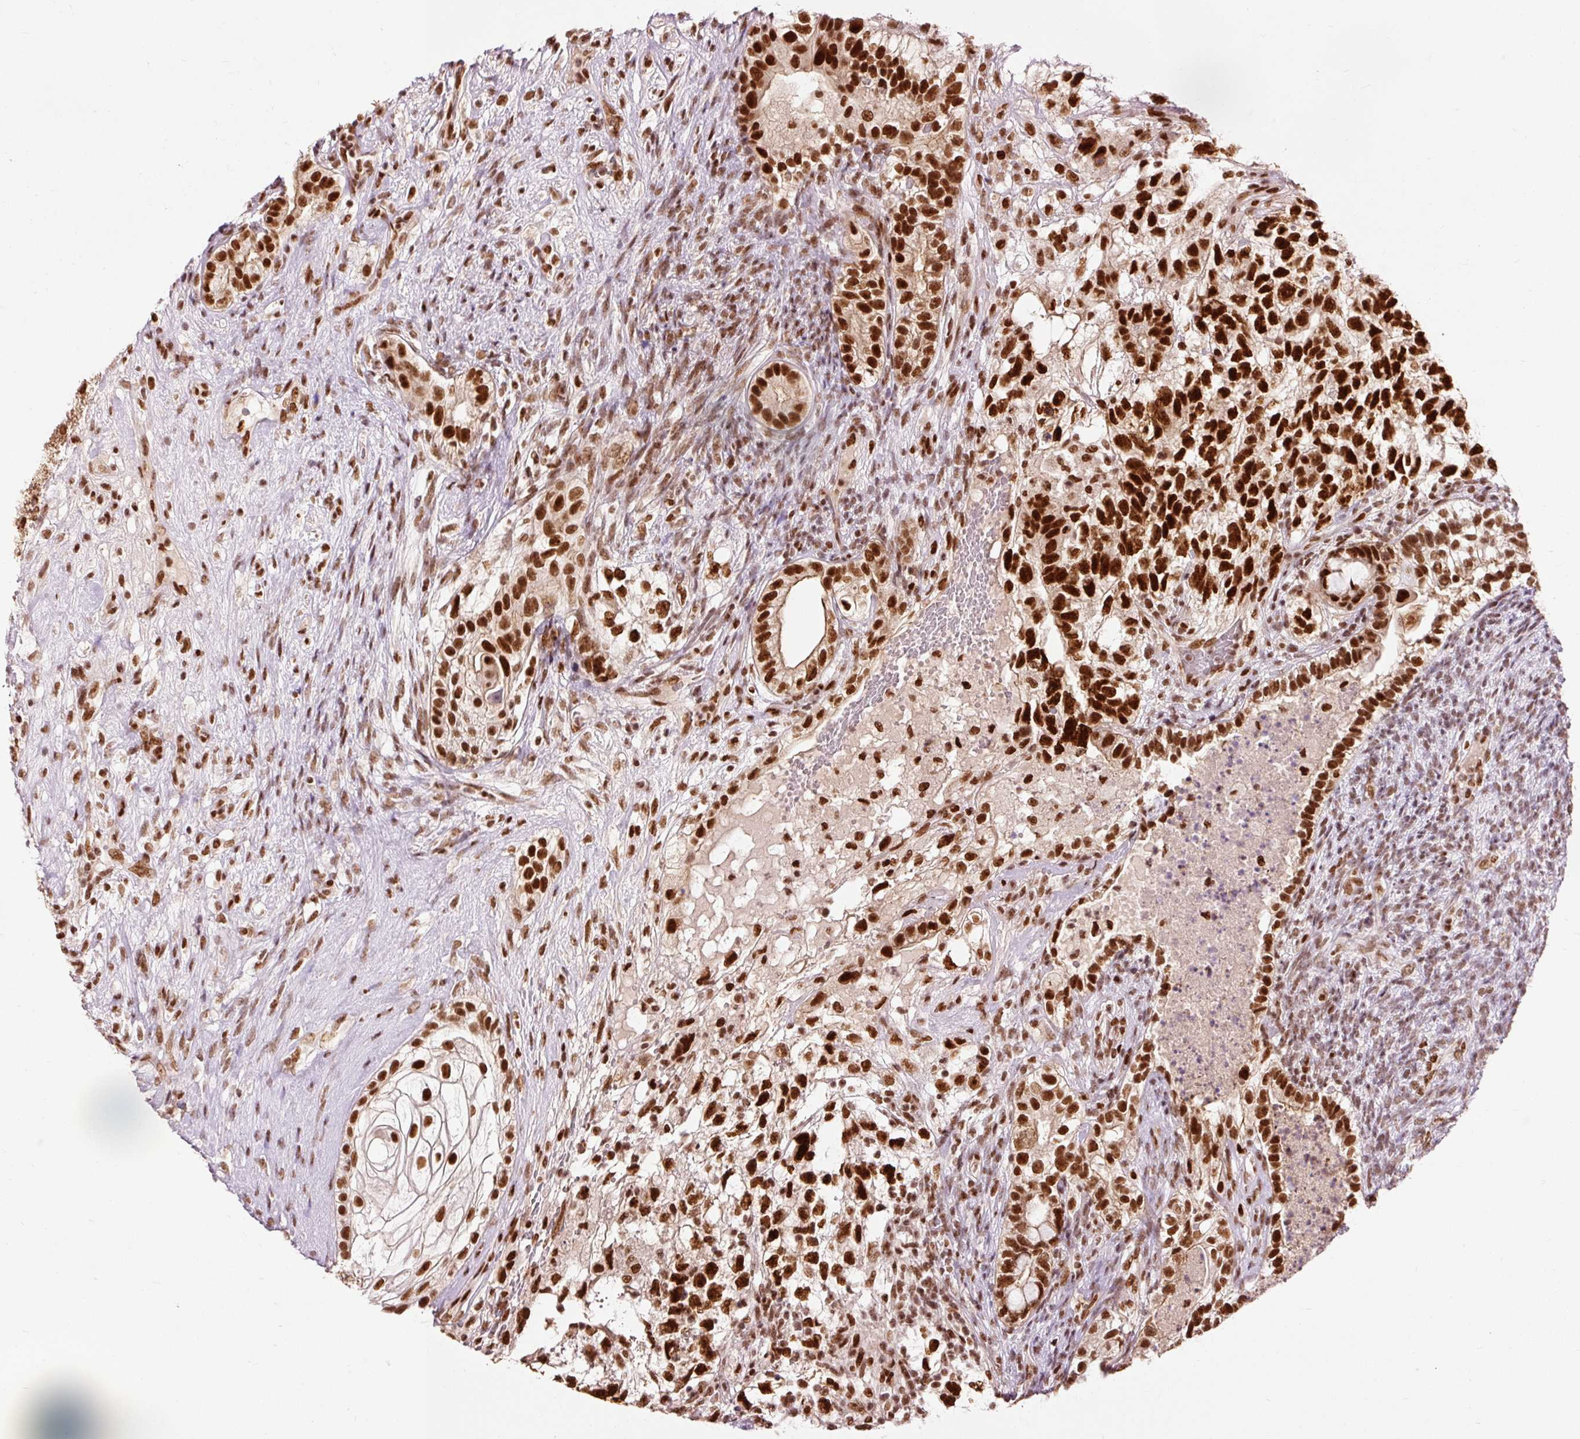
{"staining": {"intensity": "strong", "quantity": ">75%", "location": "nuclear"}, "tissue": "testis cancer", "cell_type": "Tumor cells", "image_type": "cancer", "snomed": [{"axis": "morphology", "description": "Seminoma, NOS"}, {"axis": "morphology", "description": "Carcinoma, Embryonal, NOS"}, {"axis": "topography", "description": "Testis"}], "caption": "This histopathology image shows testis cancer stained with immunohistochemistry to label a protein in brown. The nuclear of tumor cells show strong positivity for the protein. Nuclei are counter-stained blue.", "gene": "ZBTB44", "patient": {"sex": "male", "age": 41}}